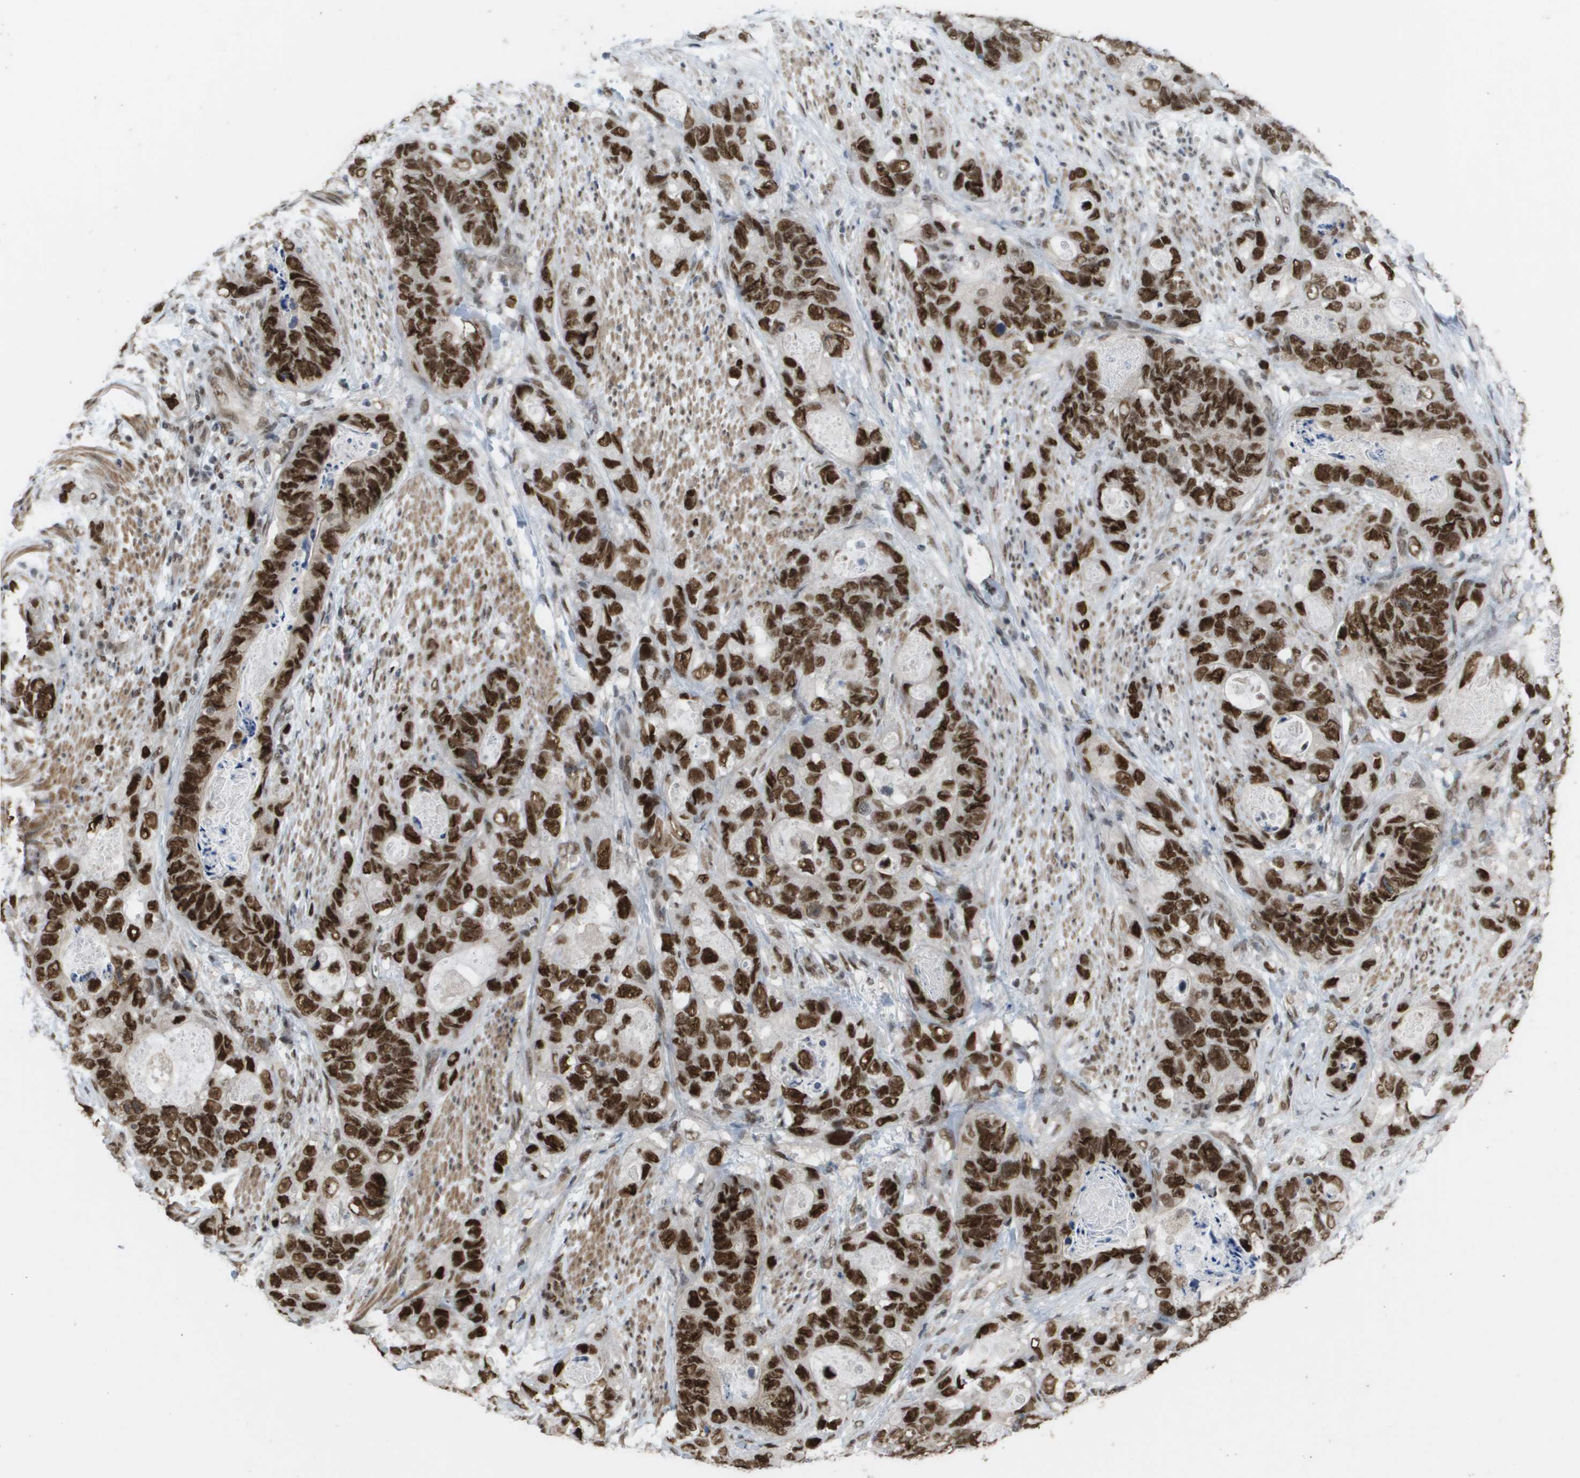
{"staining": {"intensity": "strong", "quantity": ">75%", "location": "nuclear"}, "tissue": "stomach cancer", "cell_type": "Tumor cells", "image_type": "cancer", "snomed": [{"axis": "morphology", "description": "Adenocarcinoma, NOS"}, {"axis": "topography", "description": "Stomach"}], "caption": "This is an image of immunohistochemistry staining of adenocarcinoma (stomach), which shows strong expression in the nuclear of tumor cells.", "gene": "CDT1", "patient": {"sex": "female", "age": 89}}